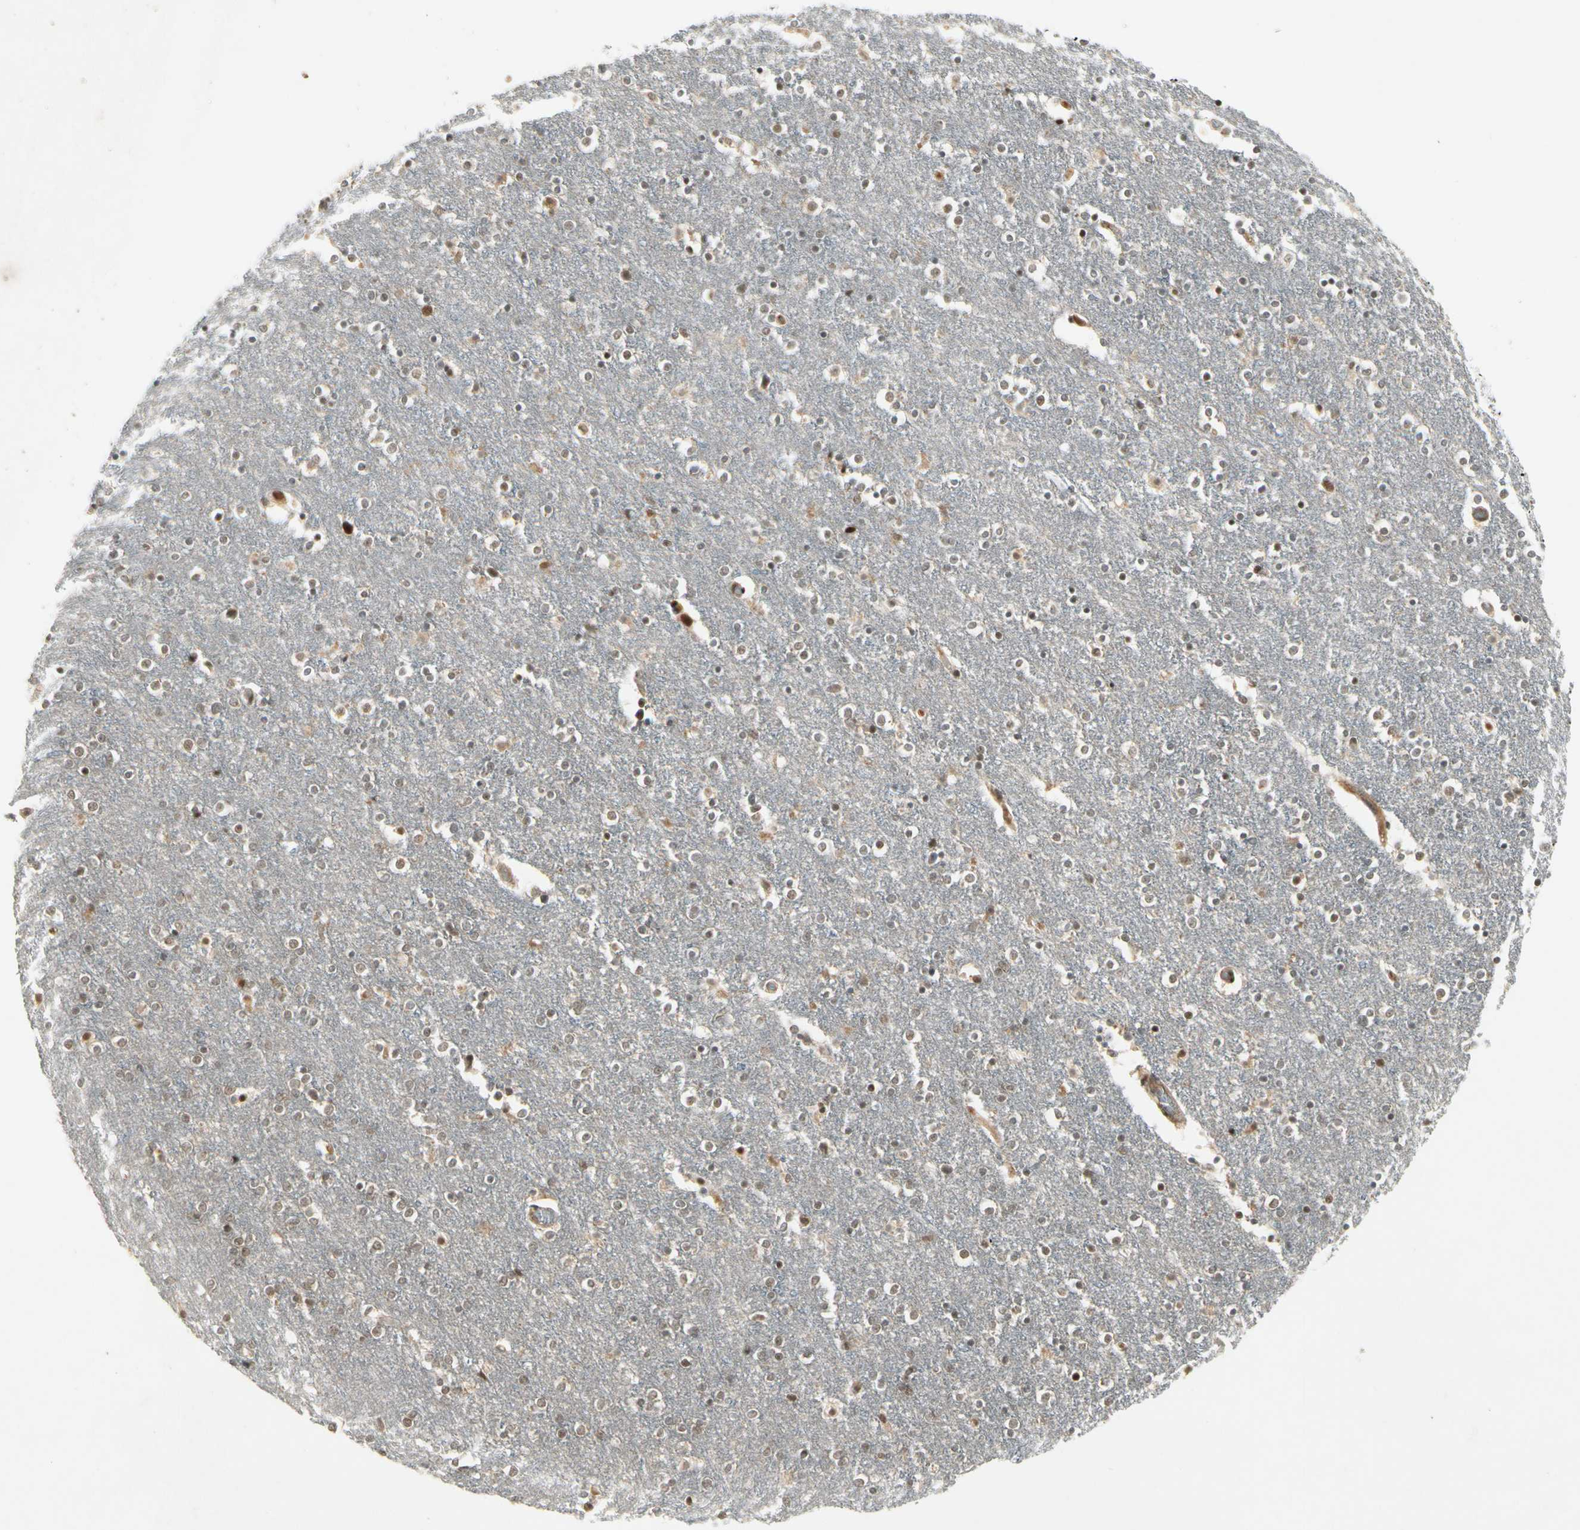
{"staining": {"intensity": "strong", "quantity": "<25%", "location": "nuclear"}, "tissue": "caudate", "cell_type": "Glial cells", "image_type": "normal", "snomed": [{"axis": "morphology", "description": "Normal tissue, NOS"}, {"axis": "topography", "description": "Lateral ventricle wall"}], "caption": "A medium amount of strong nuclear positivity is appreciated in approximately <25% of glial cells in benign caudate. (brown staining indicates protein expression, while blue staining denotes nuclei).", "gene": "CDK11A", "patient": {"sex": "female", "age": 54}}